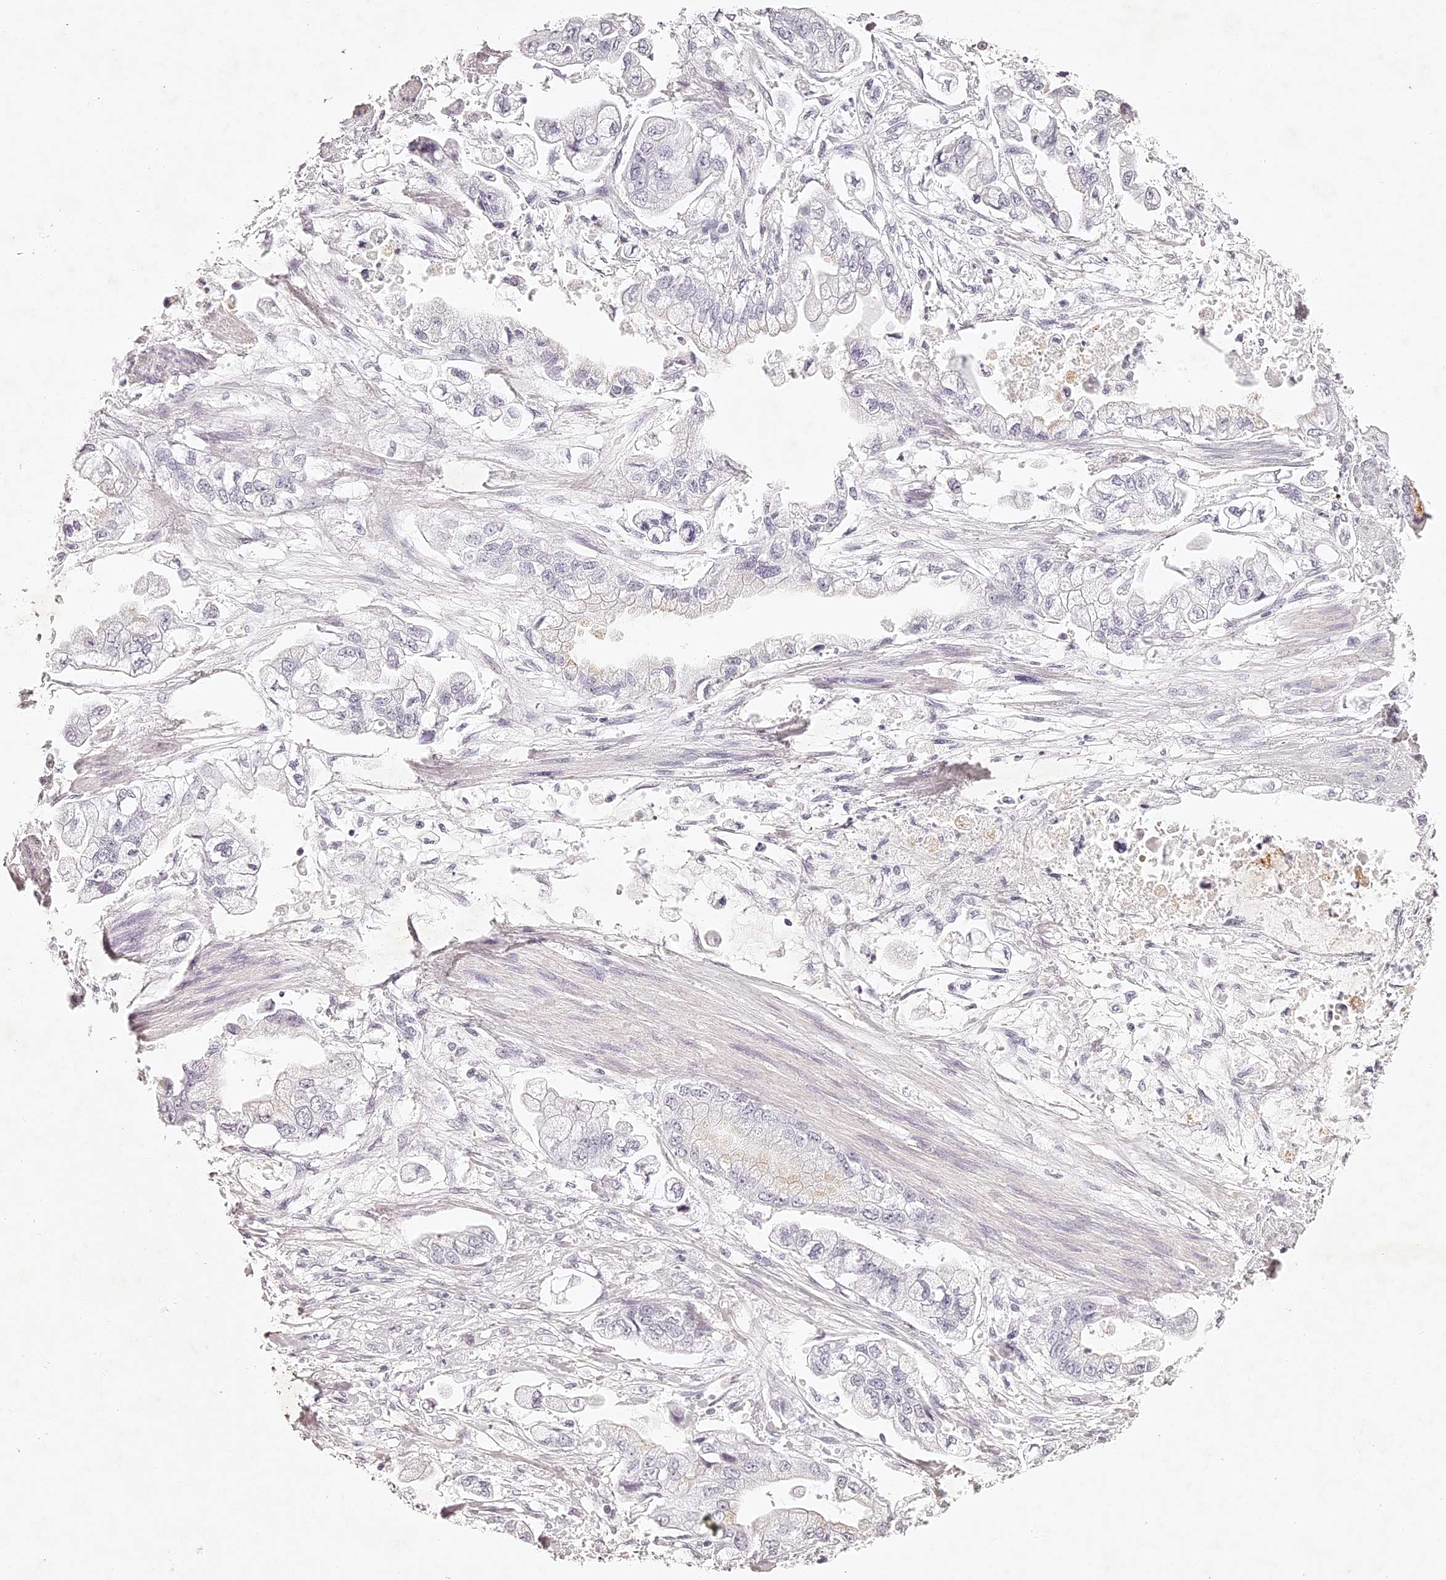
{"staining": {"intensity": "negative", "quantity": "none", "location": "none"}, "tissue": "stomach cancer", "cell_type": "Tumor cells", "image_type": "cancer", "snomed": [{"axis": "morphology", "description": "Adenocarcinoma, NOS"}, {"axis": "topography", "description": "Stomach"}], "caption": "Tumor cells show no significant protein expression in stomach cancer.", "gene": "ELAPOR1", "patient": {"sex": "male", "age": 62}}